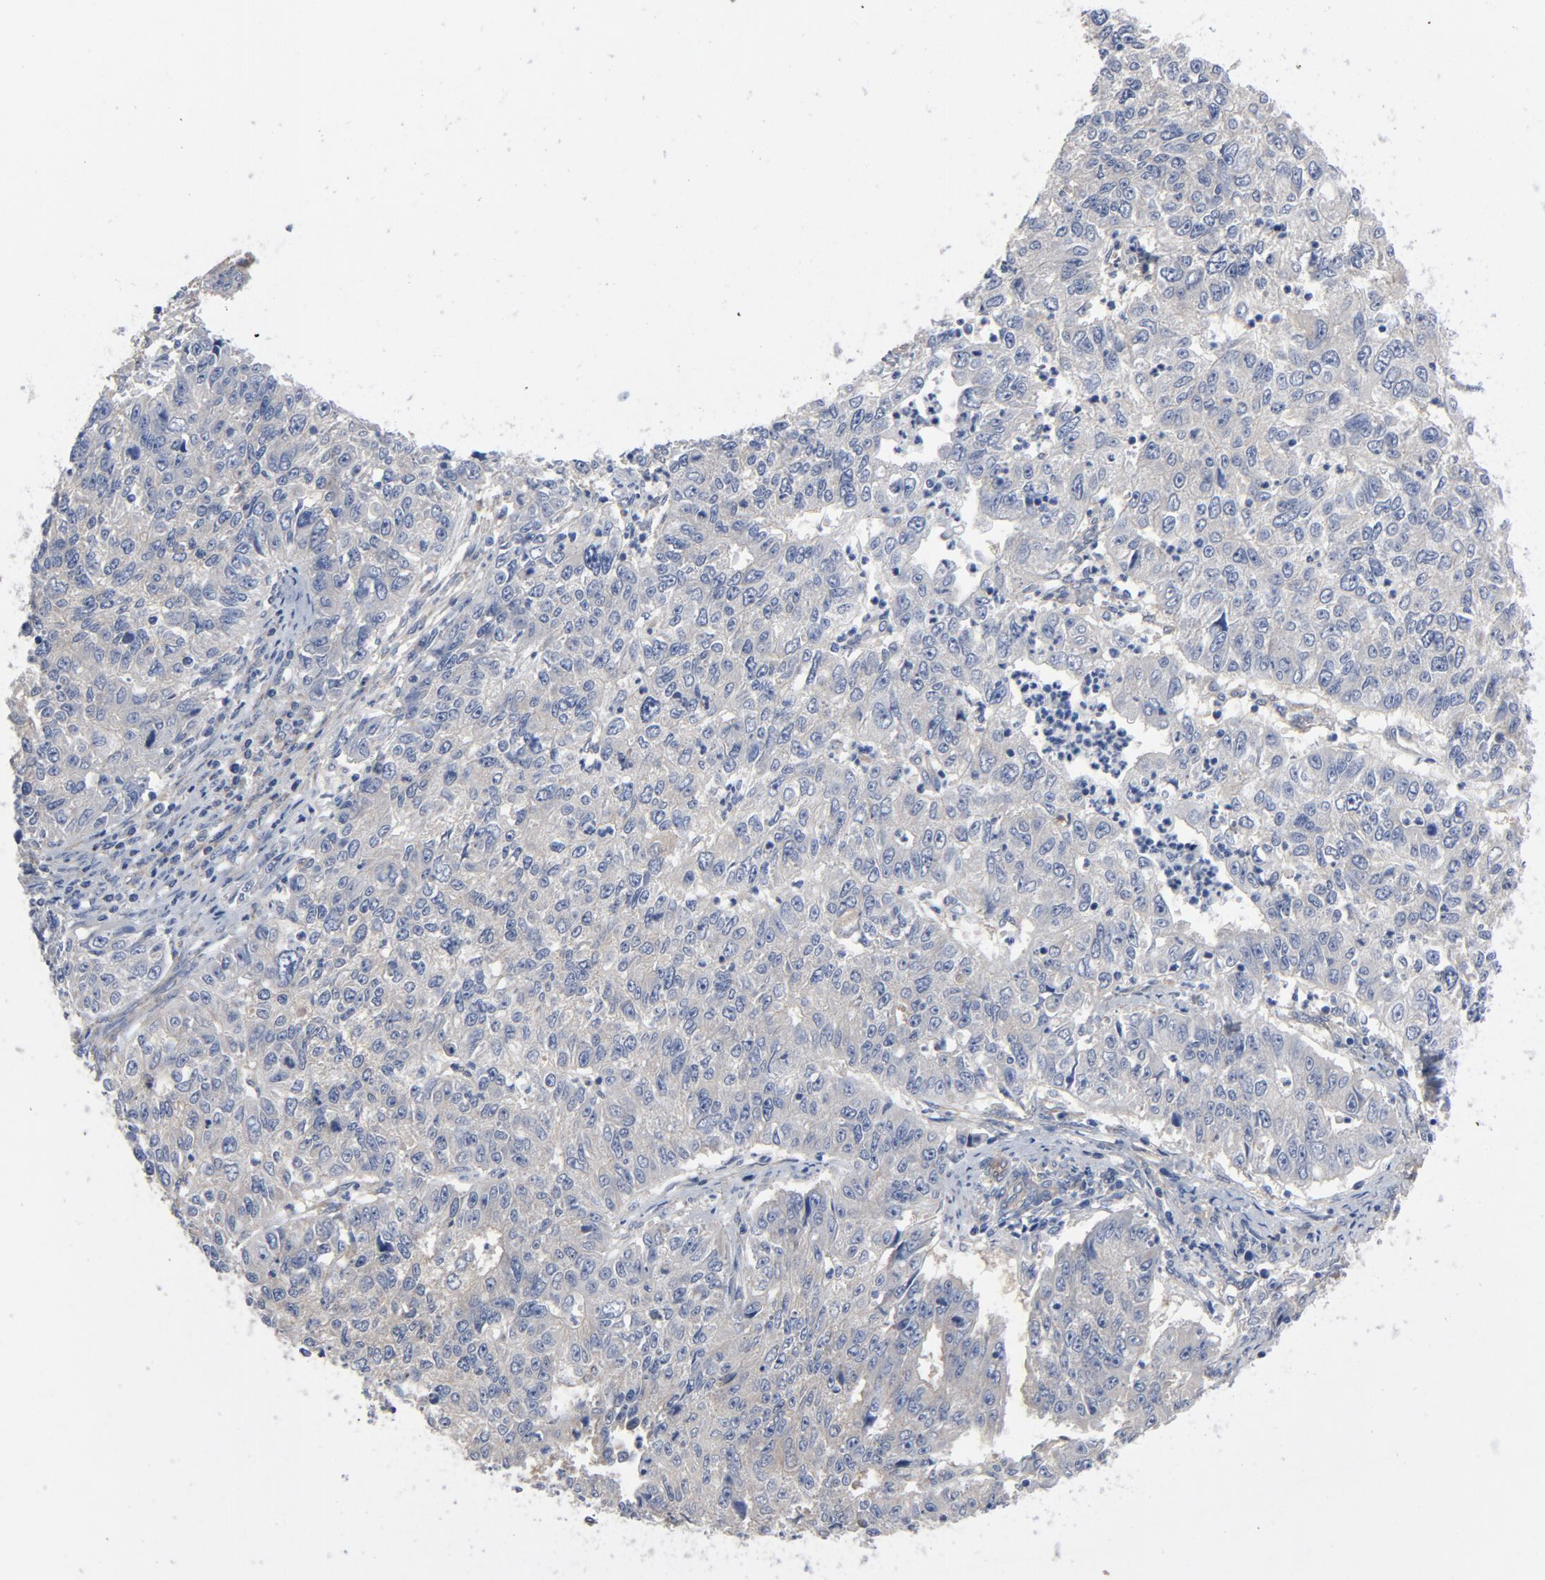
{"staining": {"intensity": "moderate", "quantity": "<25%", "location": "cytoplasmic/membranous"}, "tissue": "endometrial cancer", "cell_type": "Tumor cells", "image_type": "cancer", "snomed": [{"axis": "morphology", "description": "Adenocarcinoma, NOS"}, {"axis": "topography", "description": "Endometrium"}], "caption": "Human adenocarcinoma (endometrial) stained with a protein marker exhibits moderate staining in tumor cells.", "gene": "DYNLT3", "patient": {"sex": "female", "age": 42}}